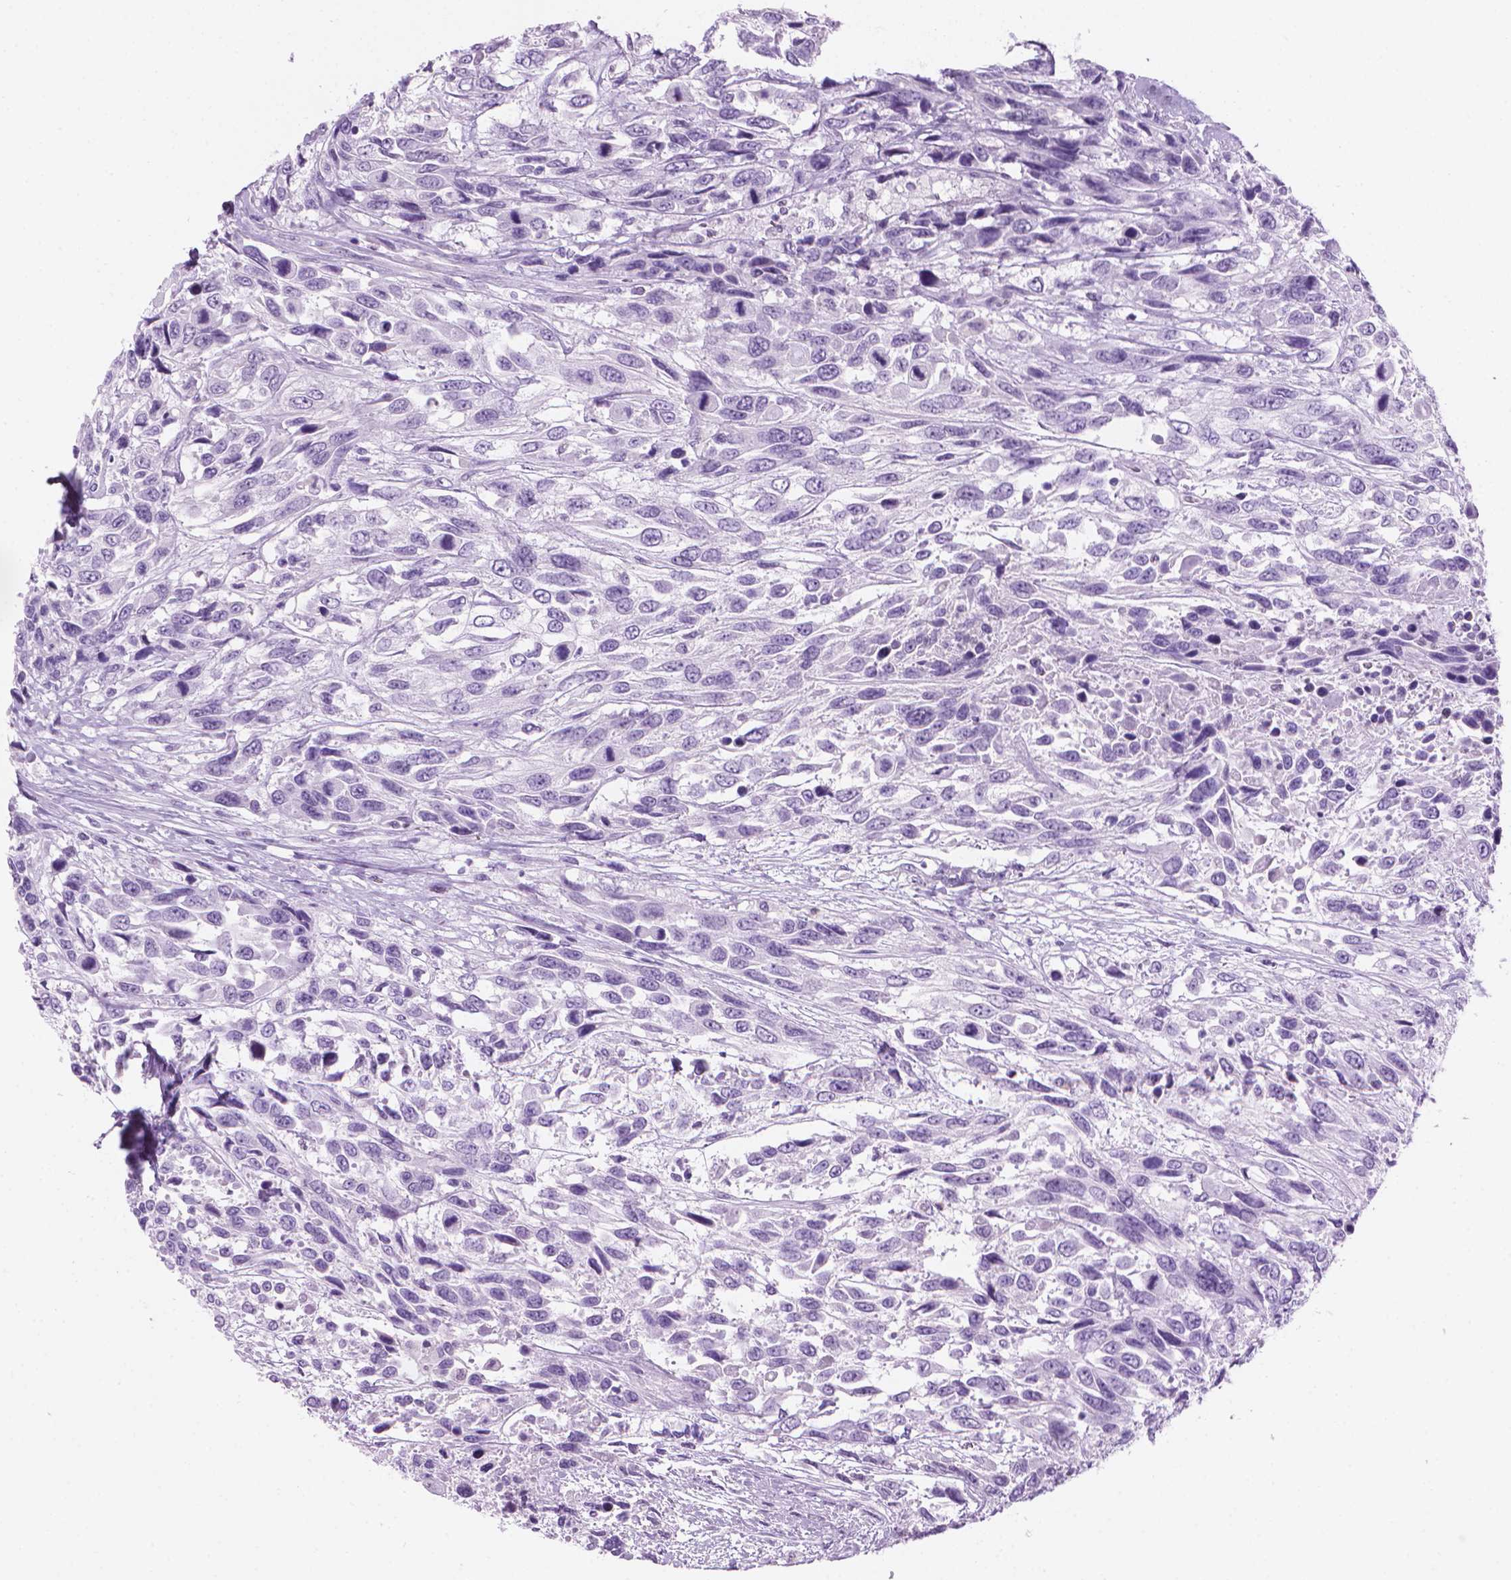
{"staining": {"intensity": "negative", "quantity": "none", "location": "none"}, "tissue": "urothelial cancer", "cell_type": "Tumor cells", "image_type": "cancer", "snomed": [{"axis": "morphology", "description": "Urothelial carcinoma, High grade"}, {"axis": "topography", "description": "Urinary bladder"}], "caption": "Tumor cells are negative for protein expression in human urothelial carcinoma (high-grade).", "gene": "TTC29", "patient": {"sex": "female", "age": 70}}